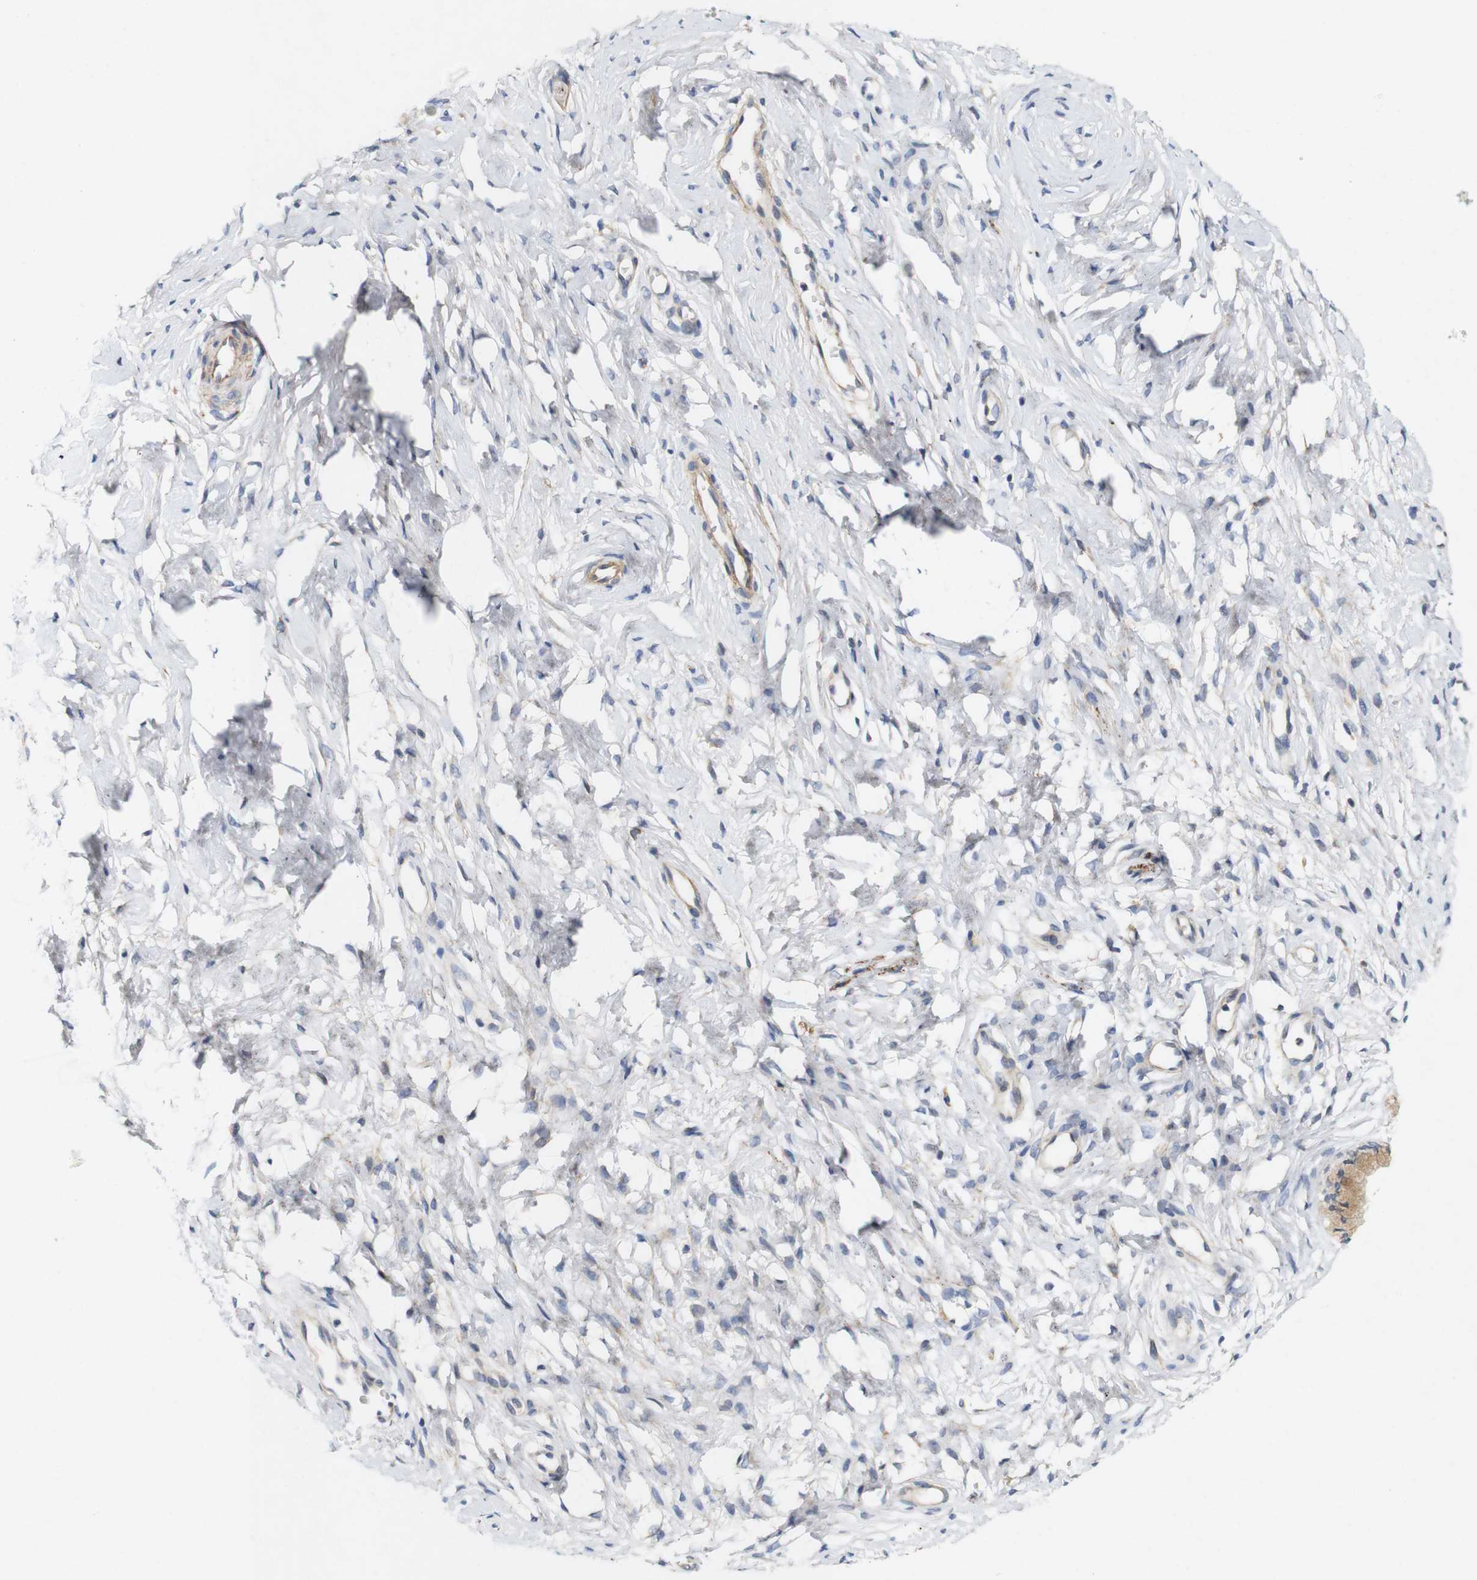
{"staining": {"intensity": "moderate", "quantity": ">75%", "location": "cytoplasmic/membranous"}, "tissue": "cervix", "cell_type": "Glandular cells", "image_type": "normal", "snomed": [{"axis": "morphology", "description": "Normal tissue, NOS"}, {"axis": "topography", "description": "Cervix"}], "caption": "High-power microscopy captured an immunohistochemistry photomicrograph of benign cervix, revealing moderate cytoplasmic/membranous positivity in about >75% of glandular cells.", "gene": "CYB561", "patient": {"sex": "female", "age": 65}}